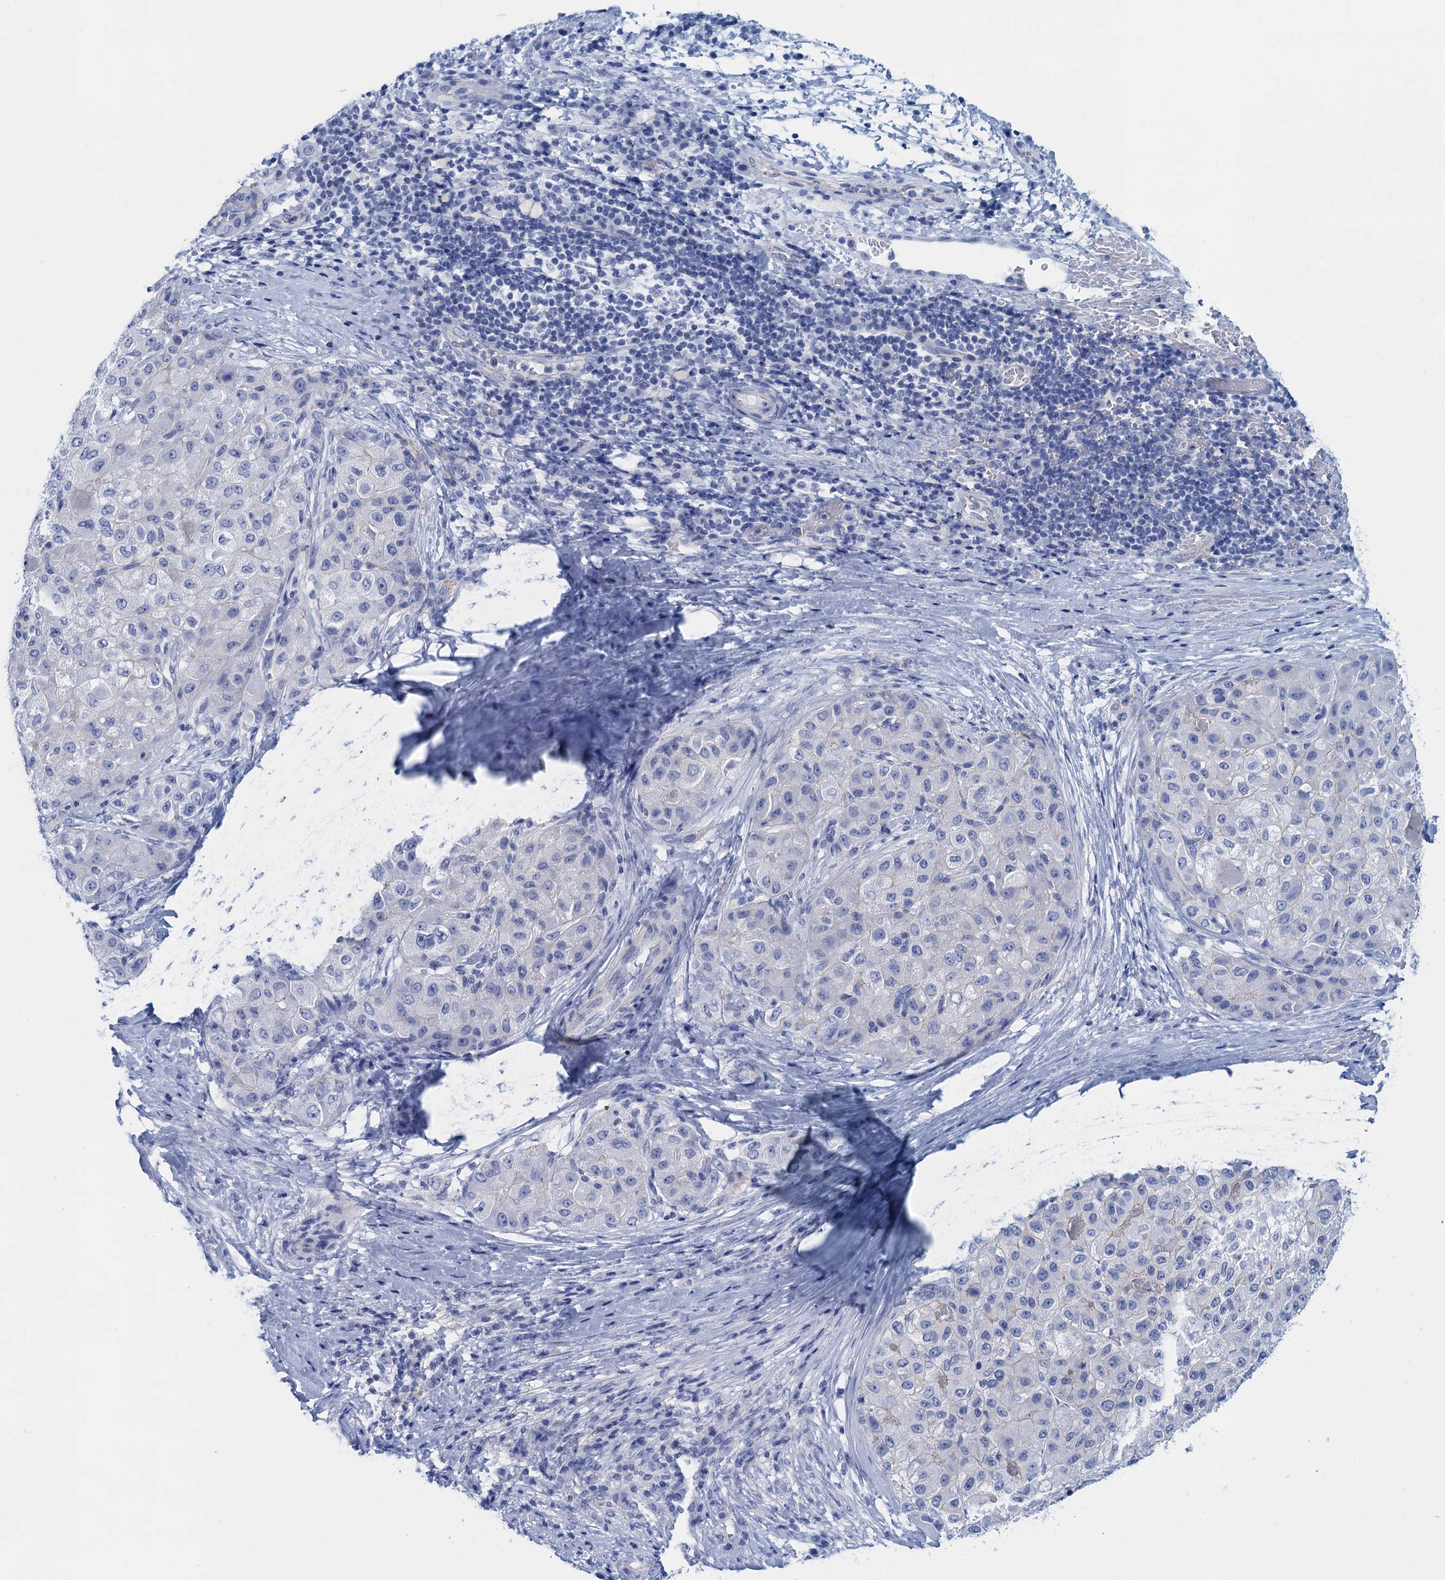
{"staining": {"intensity": "negative", "quantity": "none", "location": "none"}, "tissue": "liver cancer", "cell_type": "Tumor cells", "image_type": "cancer", "snomed": [{"axis": "morphology", "description": "Carcinoma, Hepatocellular, NOS"}, {"axis": "topography", "description": "Liver"}], "caption": "Immunohistochemistry (IHC) histopathology image of hepatocellular carcinoma (liver) stained for a protein (brown), which shows no positivity in tumor cells.", "gene": "CALML5", "patient": {"sex": "male", "age": 80}}